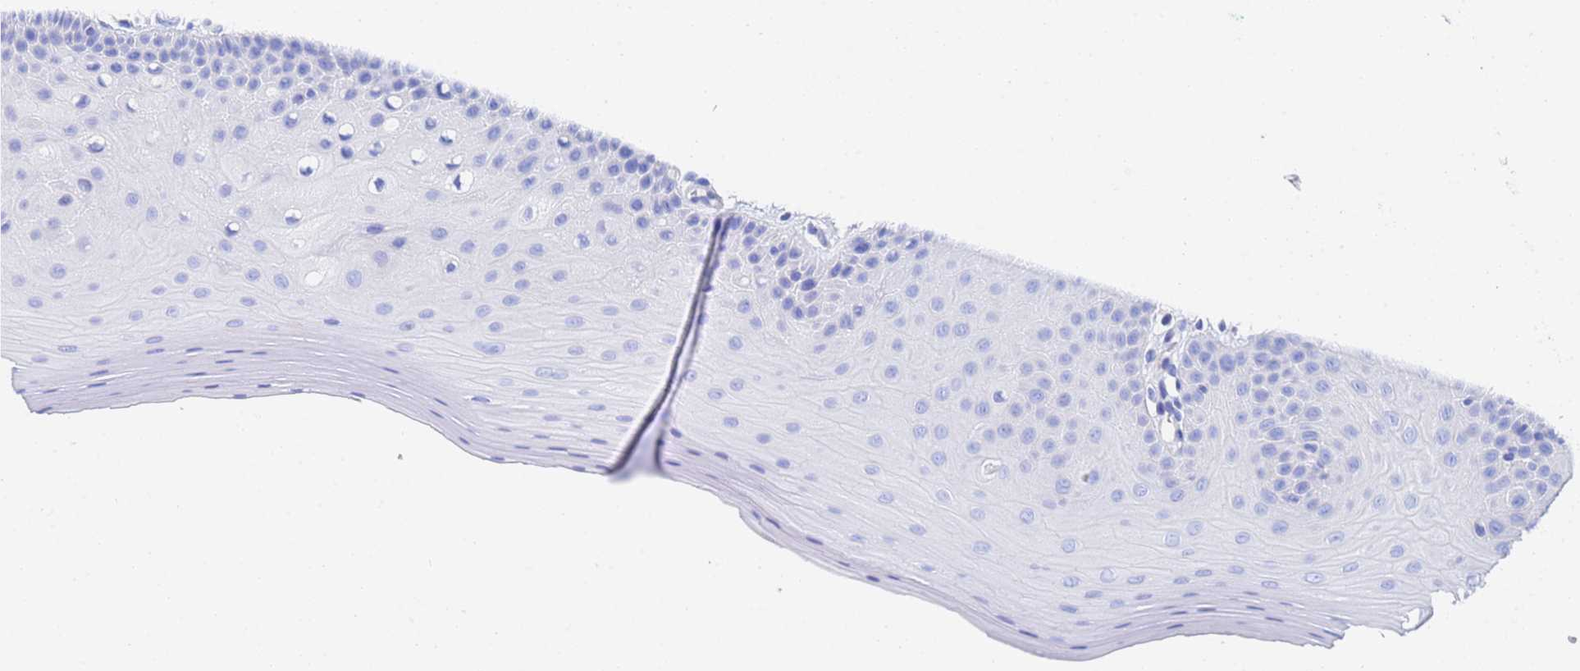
{"staining": {"intensity": "negative", "quantity": "none", "location": "none"}, "tissue": "oral mucosa", "cell_type": "Squamous epithelial cells", "image_type": "normal", "snomed": [{"axis": "morphology", "description": "Normal tissue, NOS"}, {"axis": "topography", "description": "Oral tissue"}], "caption": "The image displays no significant staining in squamous epithelial cells of oral mucosa.", "gene": "CST1", "patient": {"sex": "female", "age": 67}}